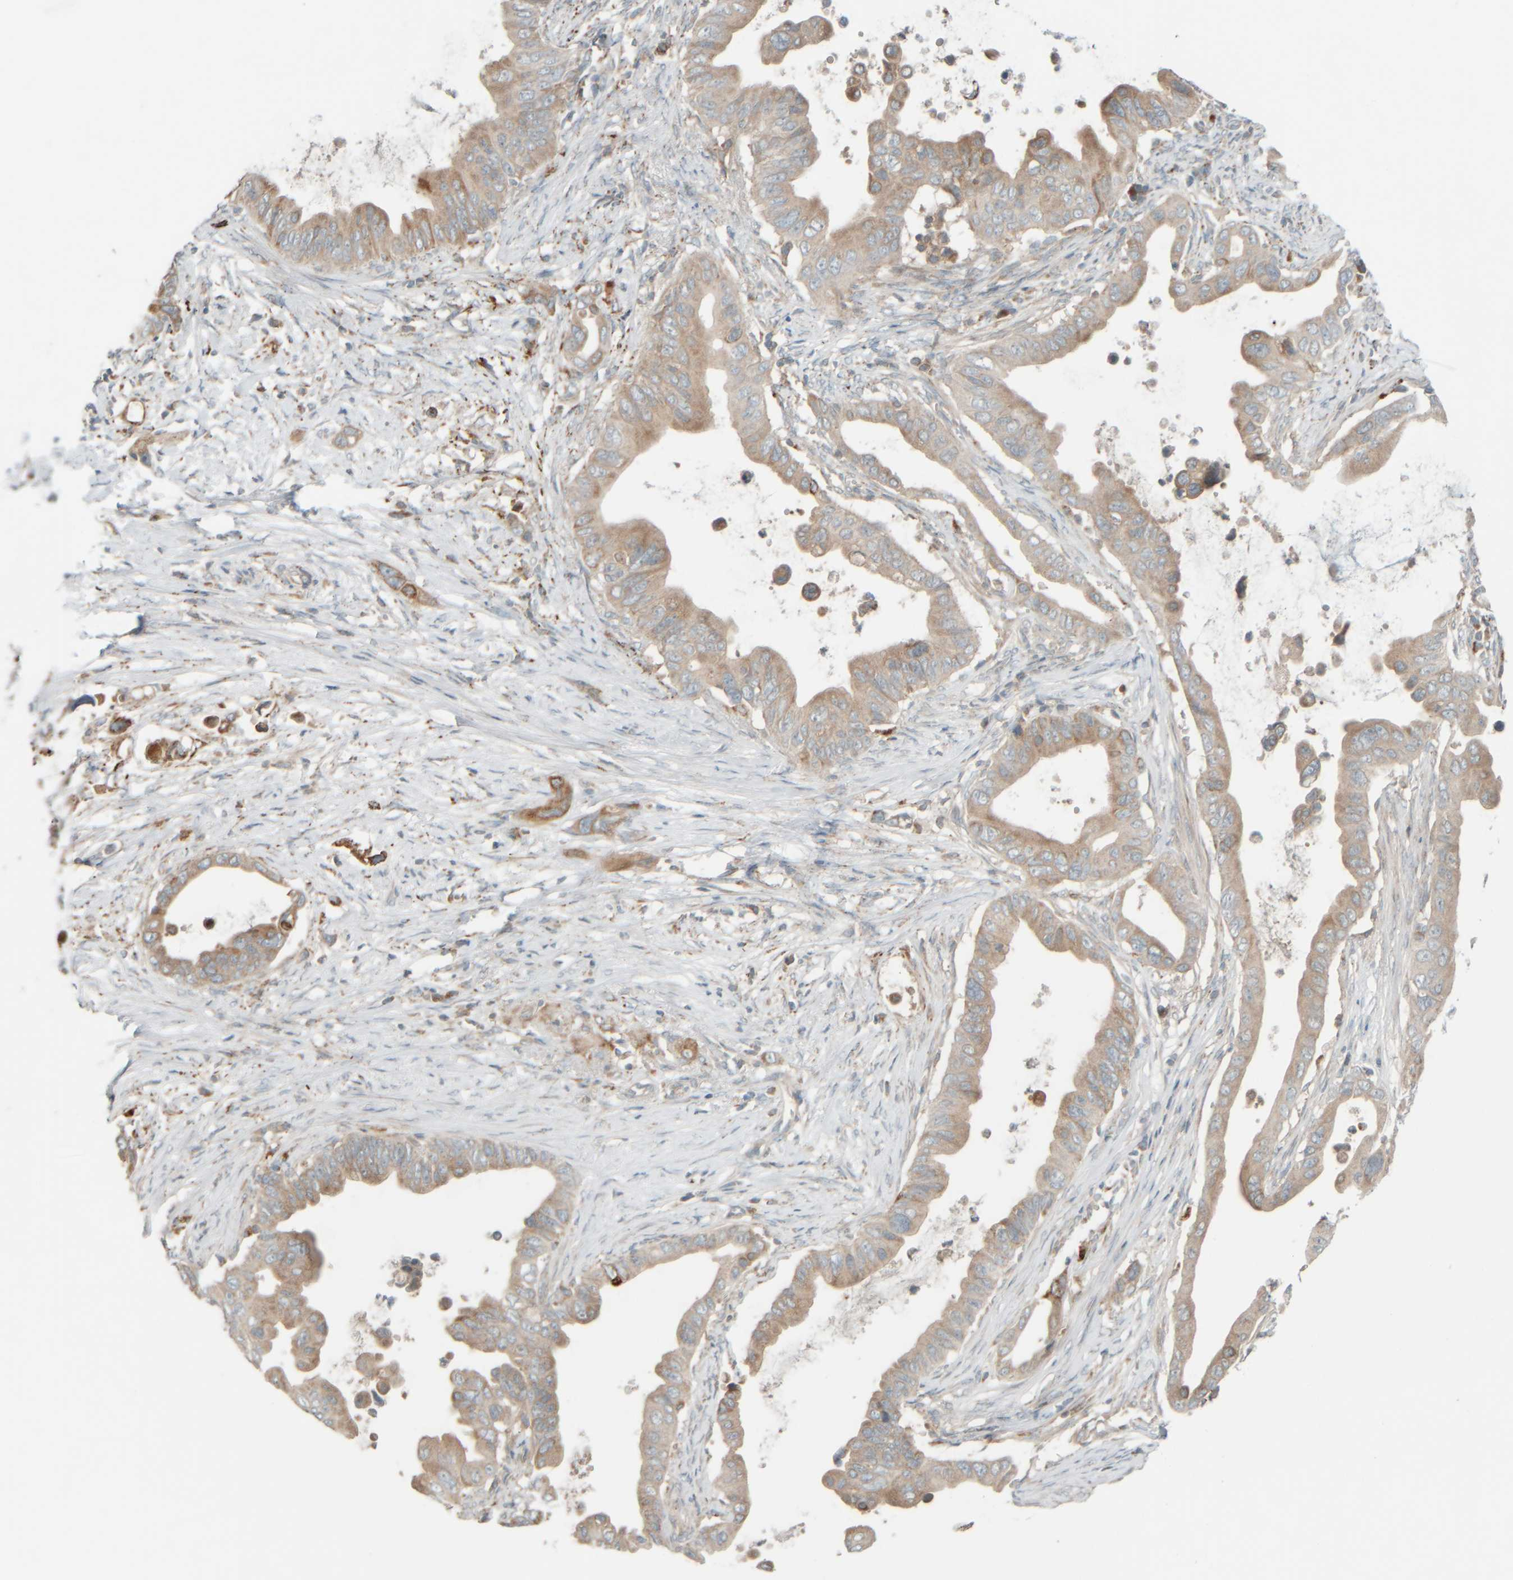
{"staining": {"intensity": "moderate", "quantity": ">75%", "location": "cytoplasmic/membranous"}, "tissue": "pancreatic cancer", "cell_type": "Tumor cells", "image_type": "cancer", "snomed": [{"axis": "morphology", "description": "Adenocarcinoma, NOS"}, {"axis": "topography", "description": "Pancreas"}], "caption": "Pancreatic adenocarcinoma stained with DAB (3,3'-diaminobenzidine) immunohistochemistry displays medium levels of moderate cytoplasmic/membranous positivity in about >75% of tumor cells.", "gene": "SPAG5", "patient": {"sex": "female", "age": 72}}